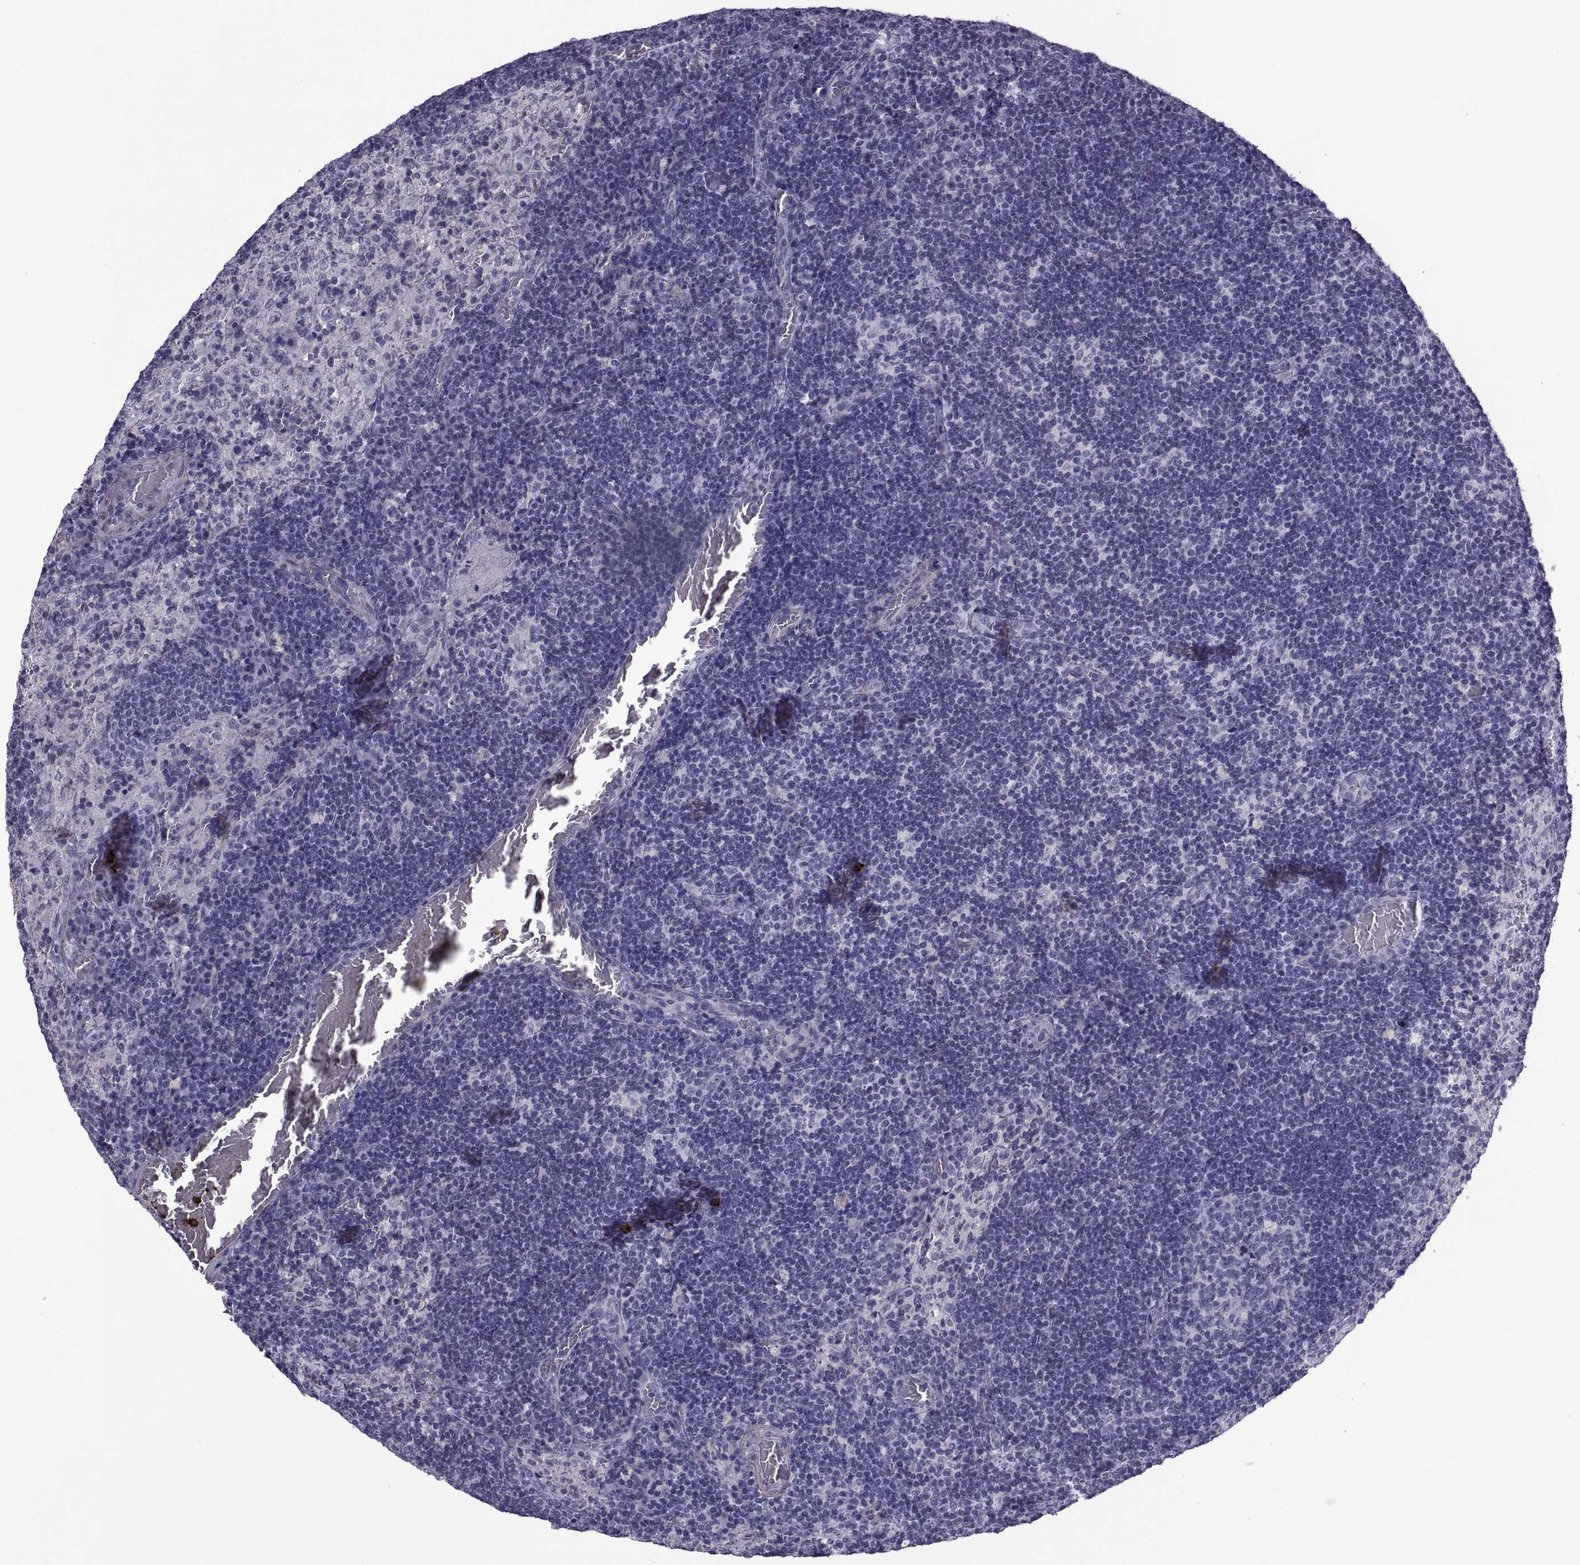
{"staining": {"intensity": "negative", "quantity": "none", "location": "none"}, "tissue": "lymph node", "cell_type": "Germinal center cells", "image_type": "normal", "snomed": [{"axis": "morphology", "description": "Normal tissue, NOS"}, {"axis": "topography", "description": "Lymph node"}], "caption": "Immunohistochemistry of normal lymph node reveals no expression in germinal center cells. Nuclei are stained in blue.", "gene": "MAGEB1", "patient": {"sex": "male", "age": 63}}